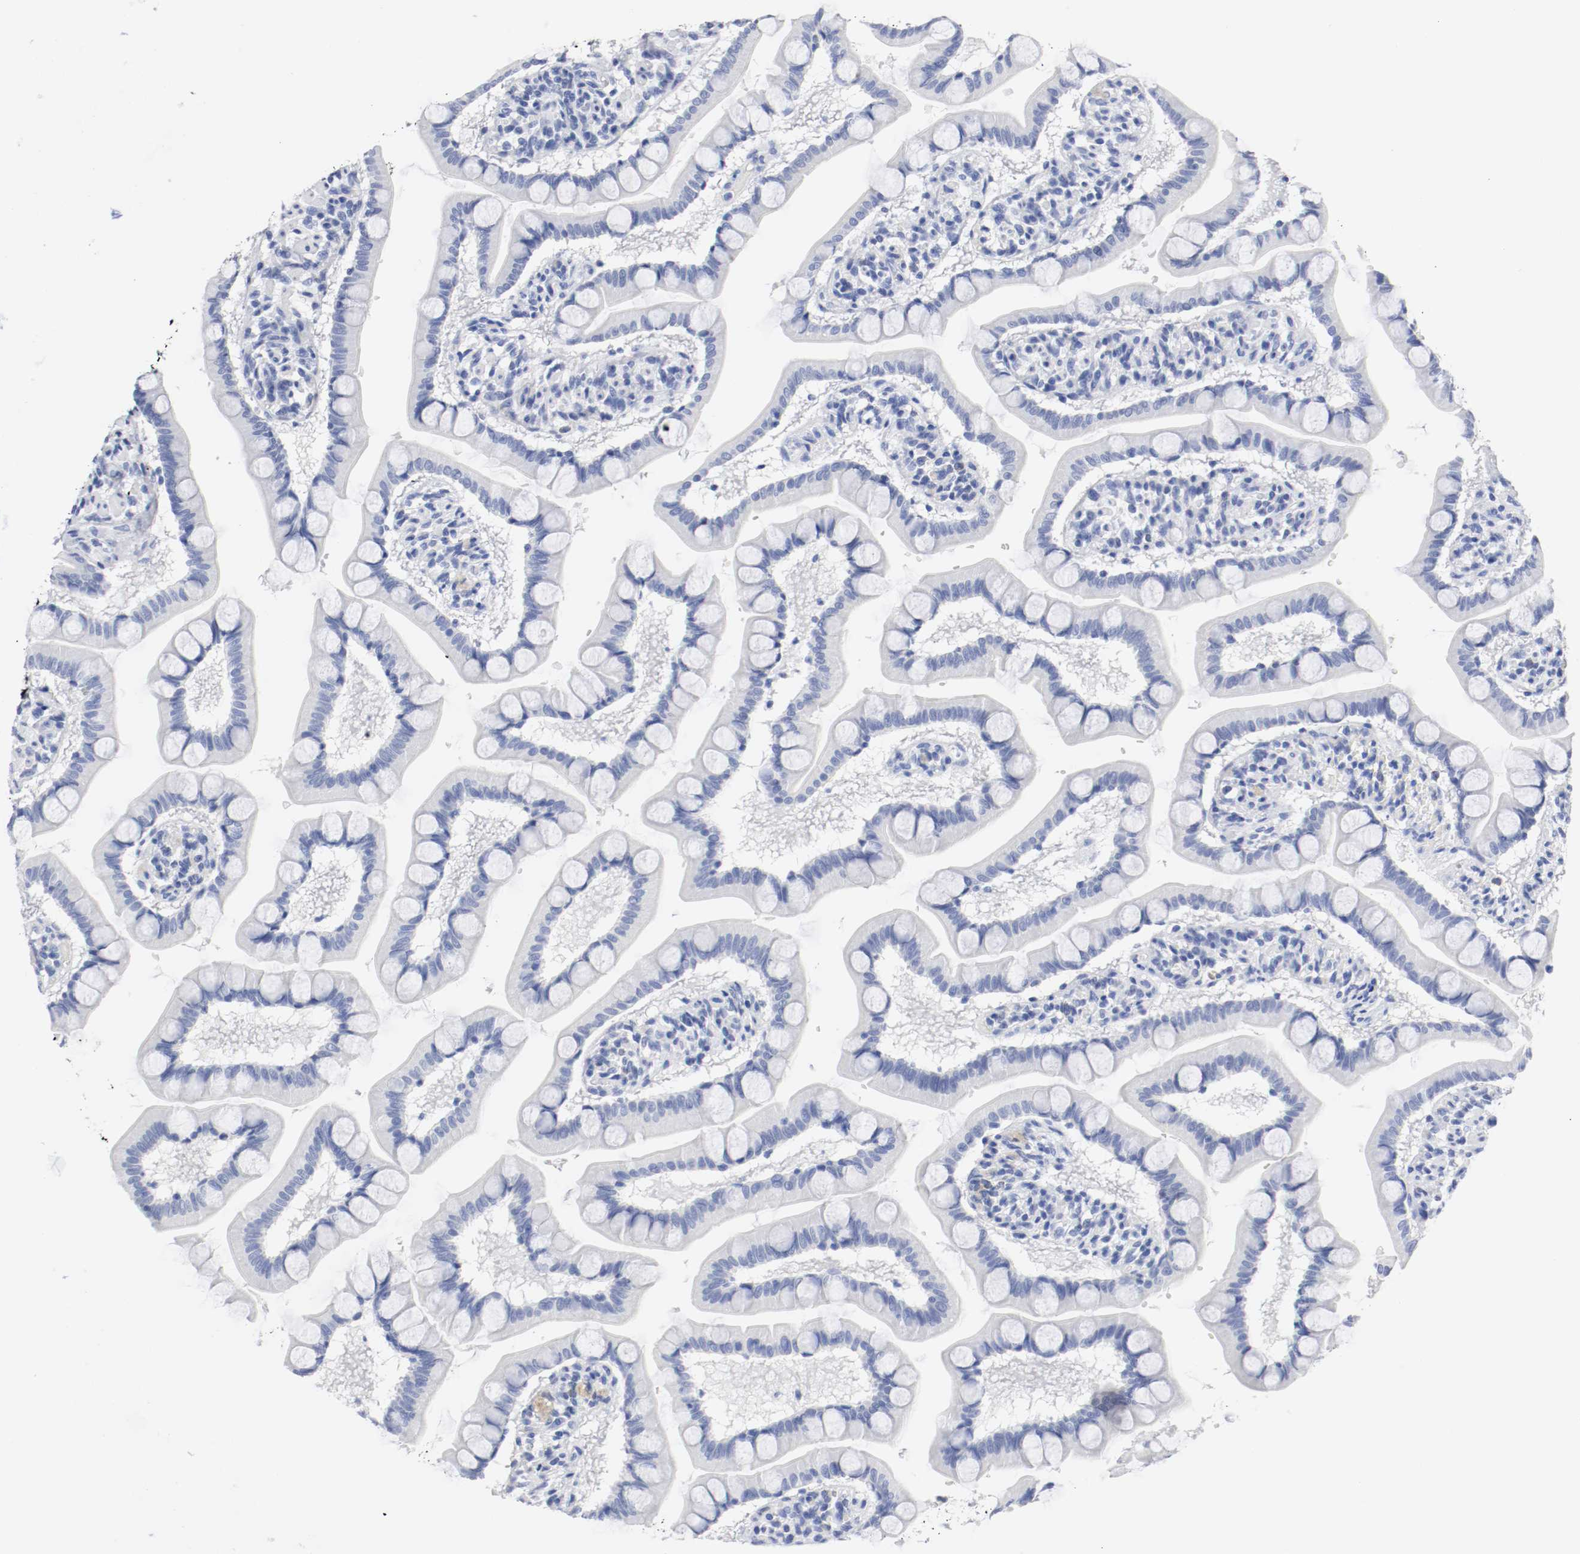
{"staining": {"intensity": "negative", "quantity": "none", "location": "none"}, "tissue": "small intestine", "cell_type": "Glandular cells", "image_type": "normal", "snomed": [{"axis": "morphology", "description": "Normal tissue, NOS"}, {"axis": "topography", "description": "Small intestine"}], "caption": "Immunohistochemical staining of normal small intestine demonstrates no significant positivity in glandular cells. The staining is performed using DAB (3,3'-diaminobenzidine) brown chromogen with nuclei counter-stained in using hematoxylin.", "gene": "GAD1", "patient": {"sex": "male", "age": 41}}